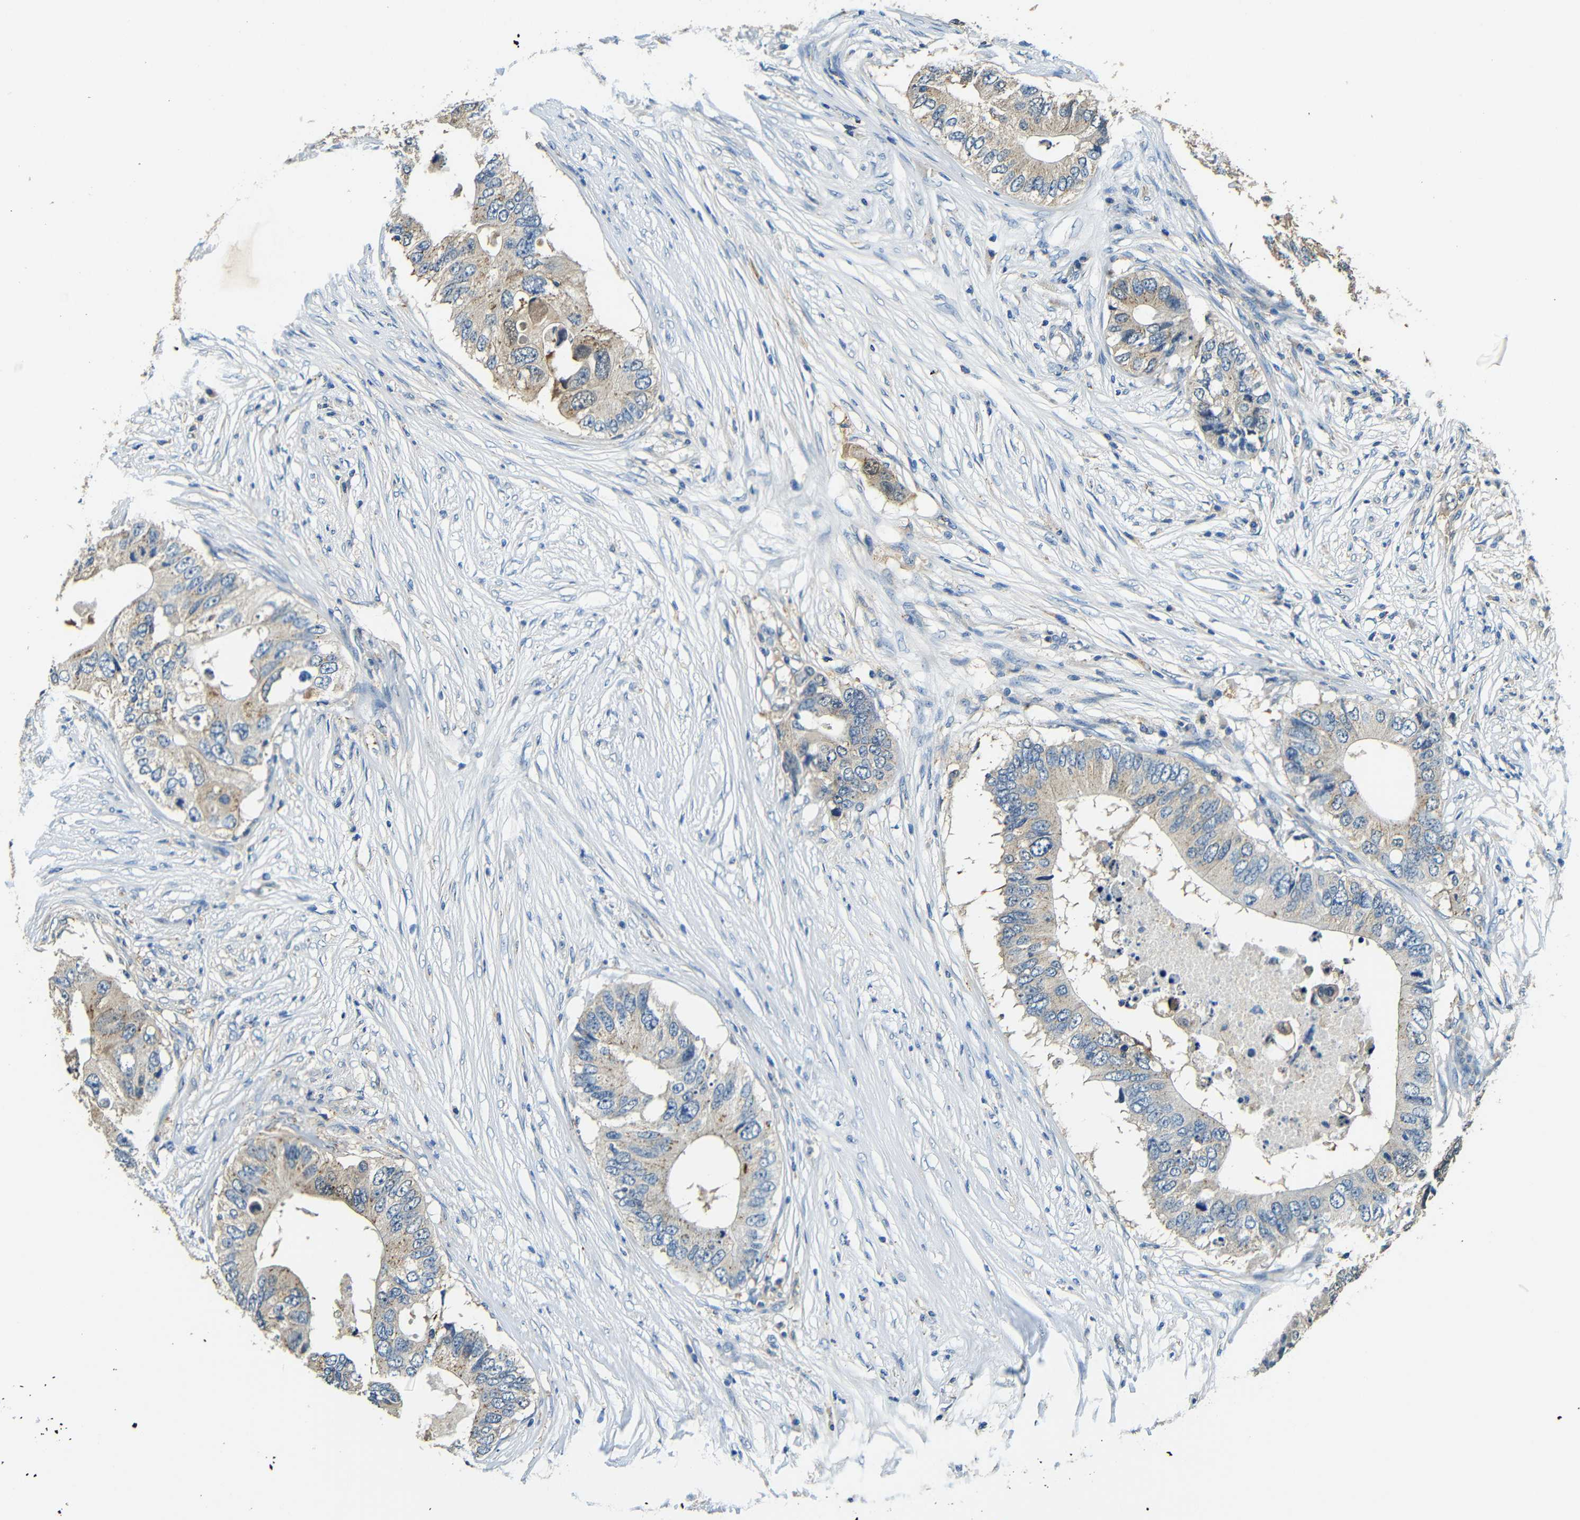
{"staining": {"intensity": "weak", "quantity": "<25%", "location": "cytoplasmic/membranous"}, "tissue": "colorectal cancer", "cell_type": "Tumor cells", "image_type": "cancer", "snomed": [{"axis": "morphology", "description": "Adenocarcinoma, NOS"}, {"axis": "topography", "description": "Colon"}], "caption": "An immunohistochemistry histopathology image of colorectal cancer (adenocarcinoma) is shown. There is no staining in tumor cells of colorectal cancer (adenocarcinoma).", "gene": "FMO5", "patient": {"sex": "male", "age": 71}}